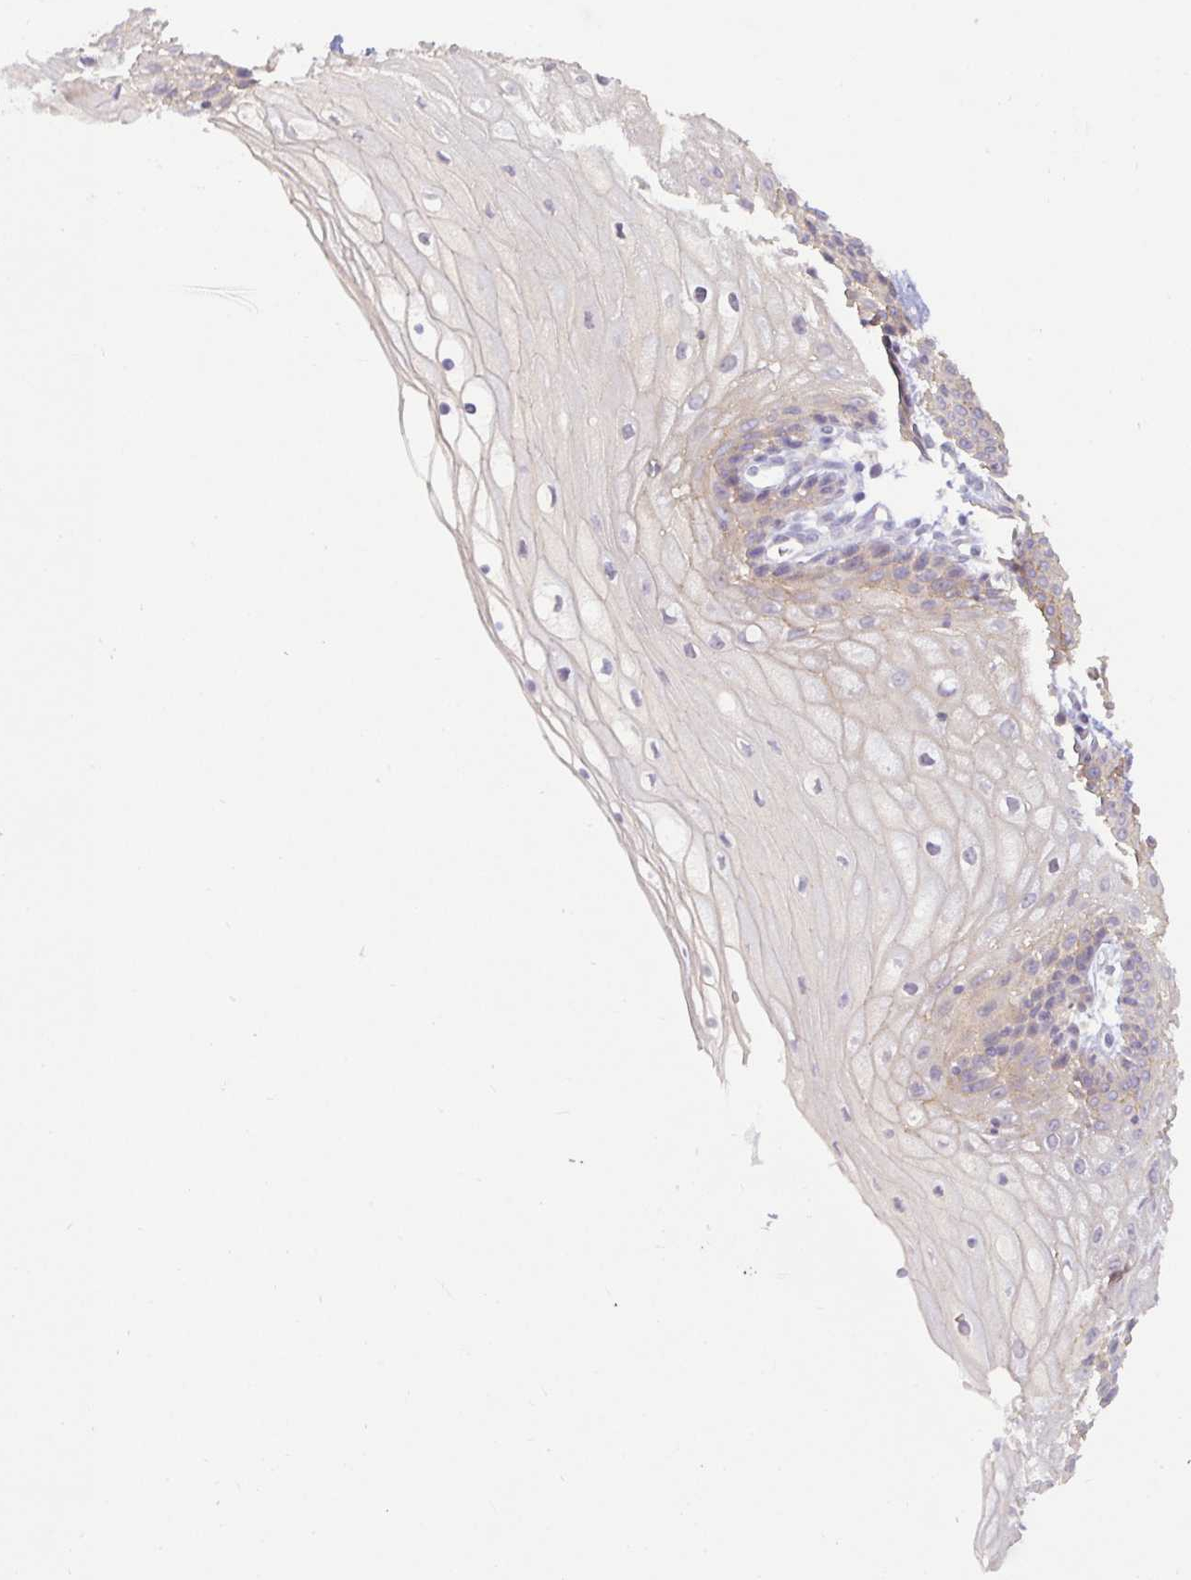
{"staining": {"intensity": "weak", "quantity": "<25%", "location": "cytoplasmic/membranous"}, "tissue": "cervix", "cell_type": "Glandular cells", "image_type": "normal", "snomed": [{"axis": "morphology", "description": "Normal tissue, NOS"}, {"axis": "topography", "description": "Cervix"}], "caption": "Cervix was stained to show a protein in brown. There is no significant staining in glandular cells. (Stains: DAB IHC with hematoxylin counter stain, Microscopy: brightfield microscopy at high magnification).", "gene": "GSTM1", "patient": {"sex": "female", "age": 36}}